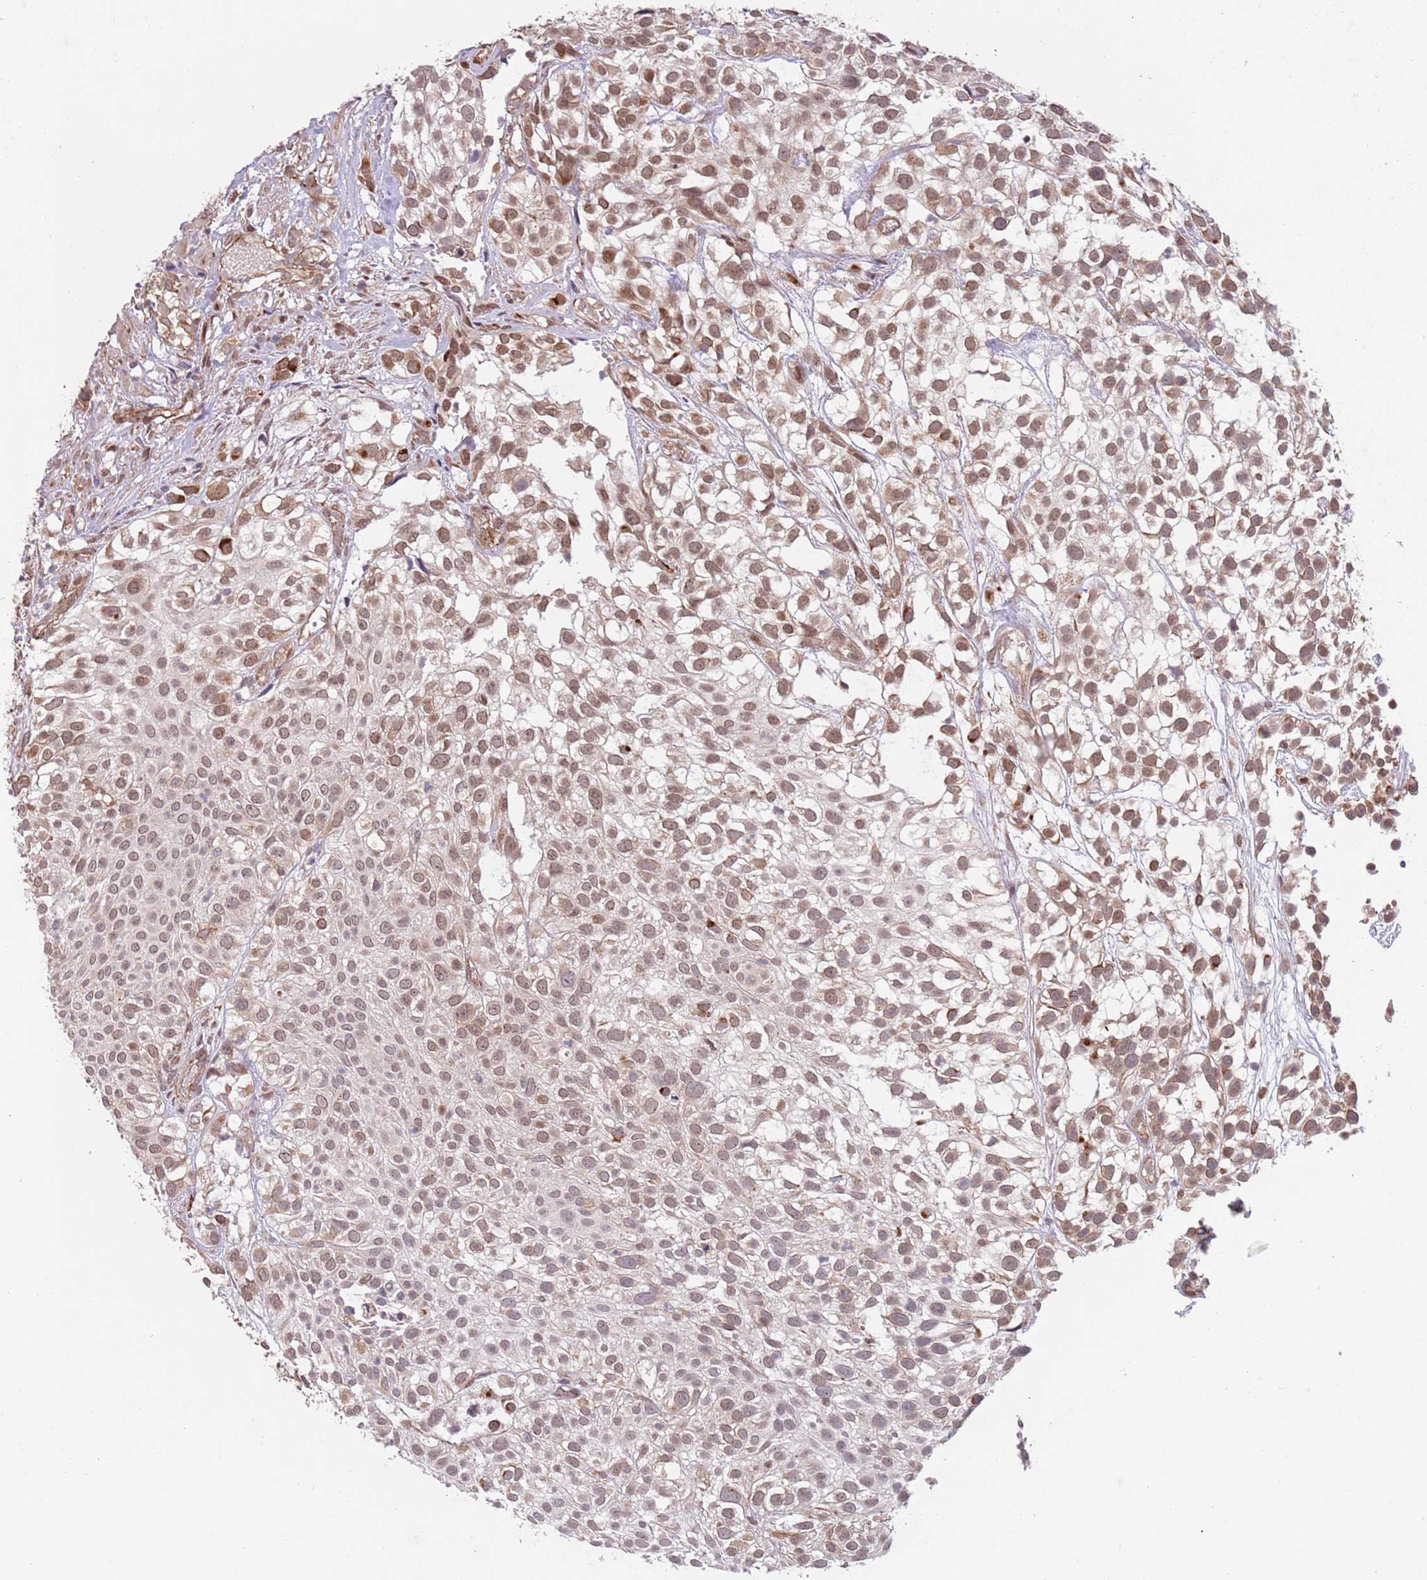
{"staining": {"intensity": "moderate", "quantity": "25%-75%", "location": "cytoplasmic/membranous,nuclear"}, "tissue": "urothelial cancer", "cell_type": "Tumor cells", "image_type": "cancer", "snomed": [{"axis": "morphology", "description": "Urothelial carcinoma, High grade"}, {"axis": "topography", "description": "Urinary bladder"}], "caption": "IHC (DAB (3,3'-diaminobenzidine)) staining of human urothelial cancer exhibits moderate cytoplasmic/membranous and nuclear protein staining in approximately 25%-75% of tumor cells.", "gene": "CHD9", "patient": {"sex": "male", "age": 56}}